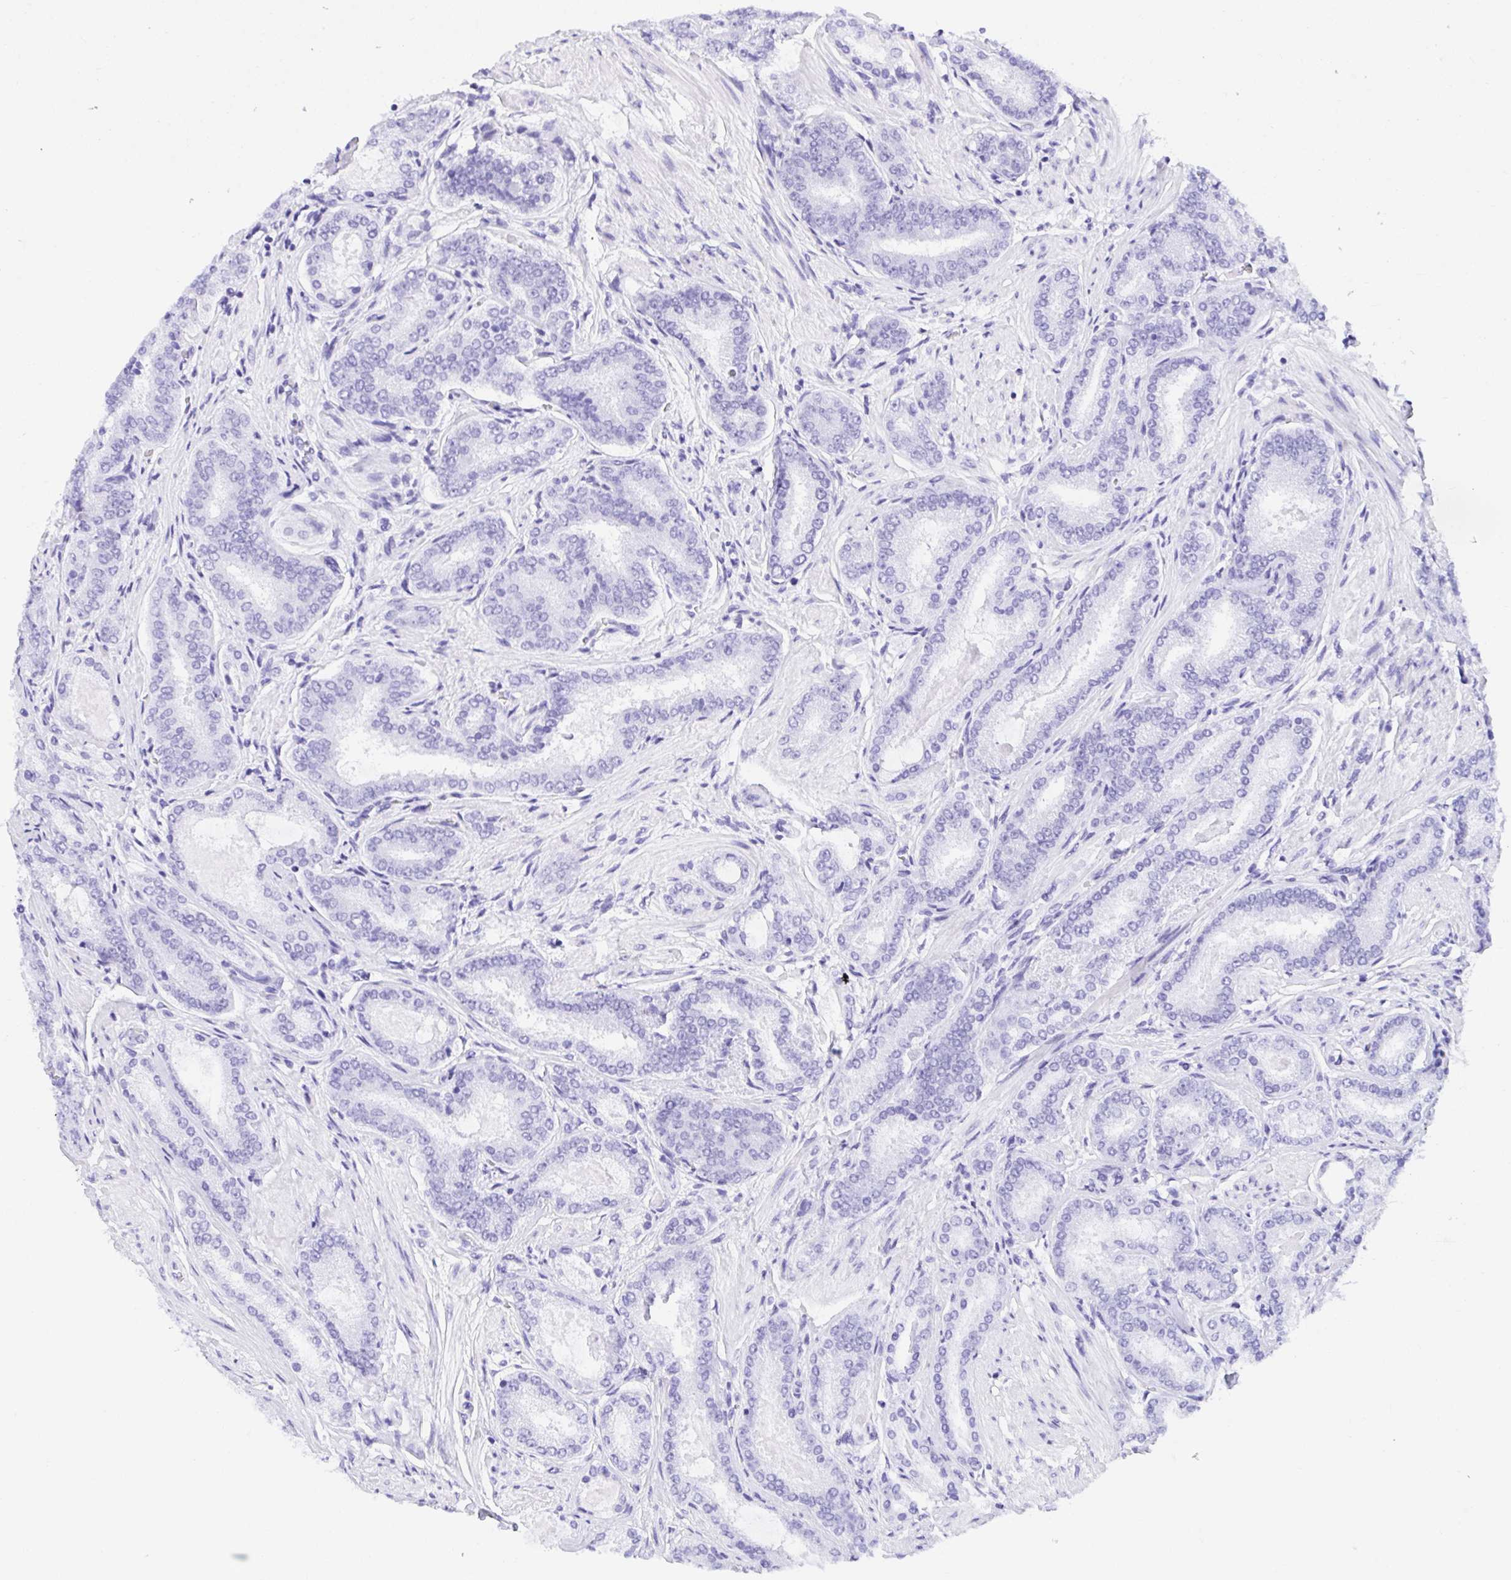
{"staining": {"intensity": "negative", "quantity": "none", "location": "none"}, "tissue": "prostate cancer", "cell_type": "Tumor cells", "image_type": "cancer", "snomed": [{"axis": "morphology", "description": "Adenocarcinoma, High grade"}, {"axis": "topography", "description": "Prostate"}], "caption": "Photomicrograph shows no protein staining in tumor cells of prostate cancer (high-grade adenocarcinoma) tissue.", "gene": "TLN2", "patient": {"sex": "male", "age": 63}}